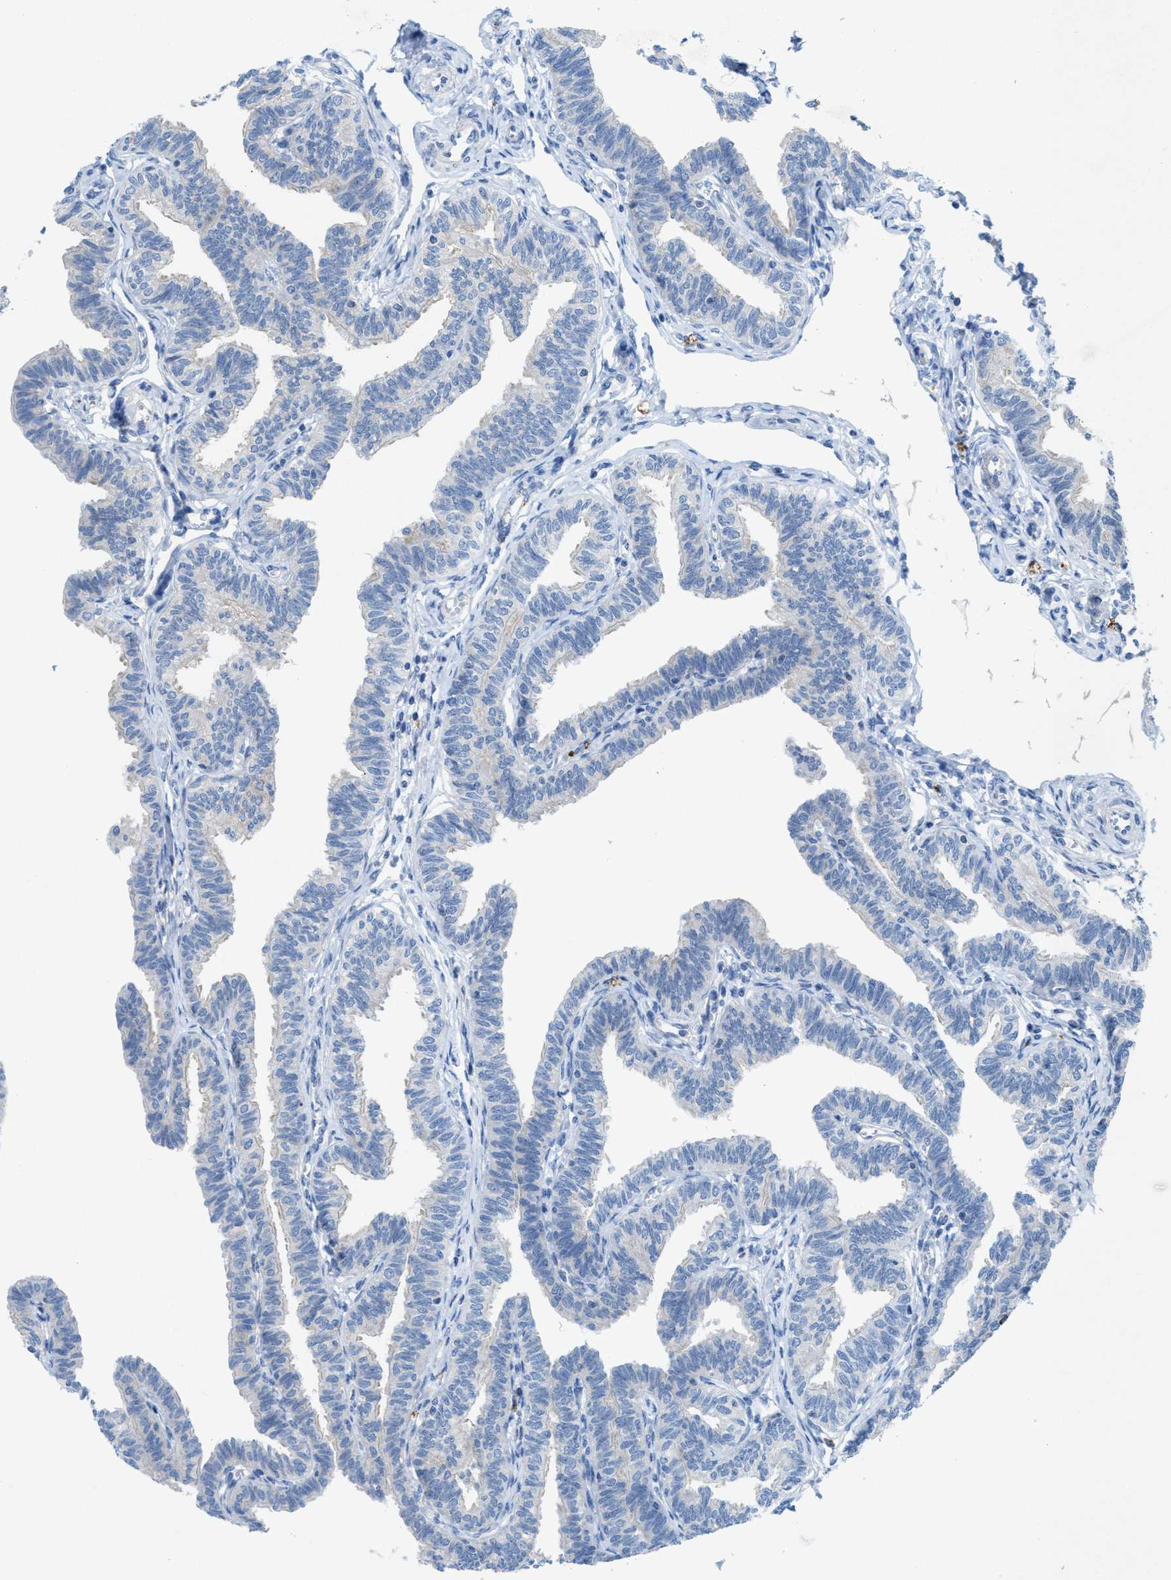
{"staining": {"intensity": "weak", "quantity": "25%-75%", "location": "cytoplasmic/membranous"}, "tissue": "fallopian tube", "cell_type": "Glandular cells", "image_type": "normal", "snomed": [{"axis": "morphology", "description": "Normal tissue, NOS"}, {"axis": "topography", "description": "Fallopian tube"}, {"axis": "topography", "description": "Ovary"}], "caption": "A histopathology image of fallopian tube stained for a protein demonstrates weak cytoplasmic/membranous brown staining in glandular cells. (brown staining indicates protein expression, while blue staining denotes nuclei).", "gene": "CKLF", "patient": {"sex": "female", "age": 23}}